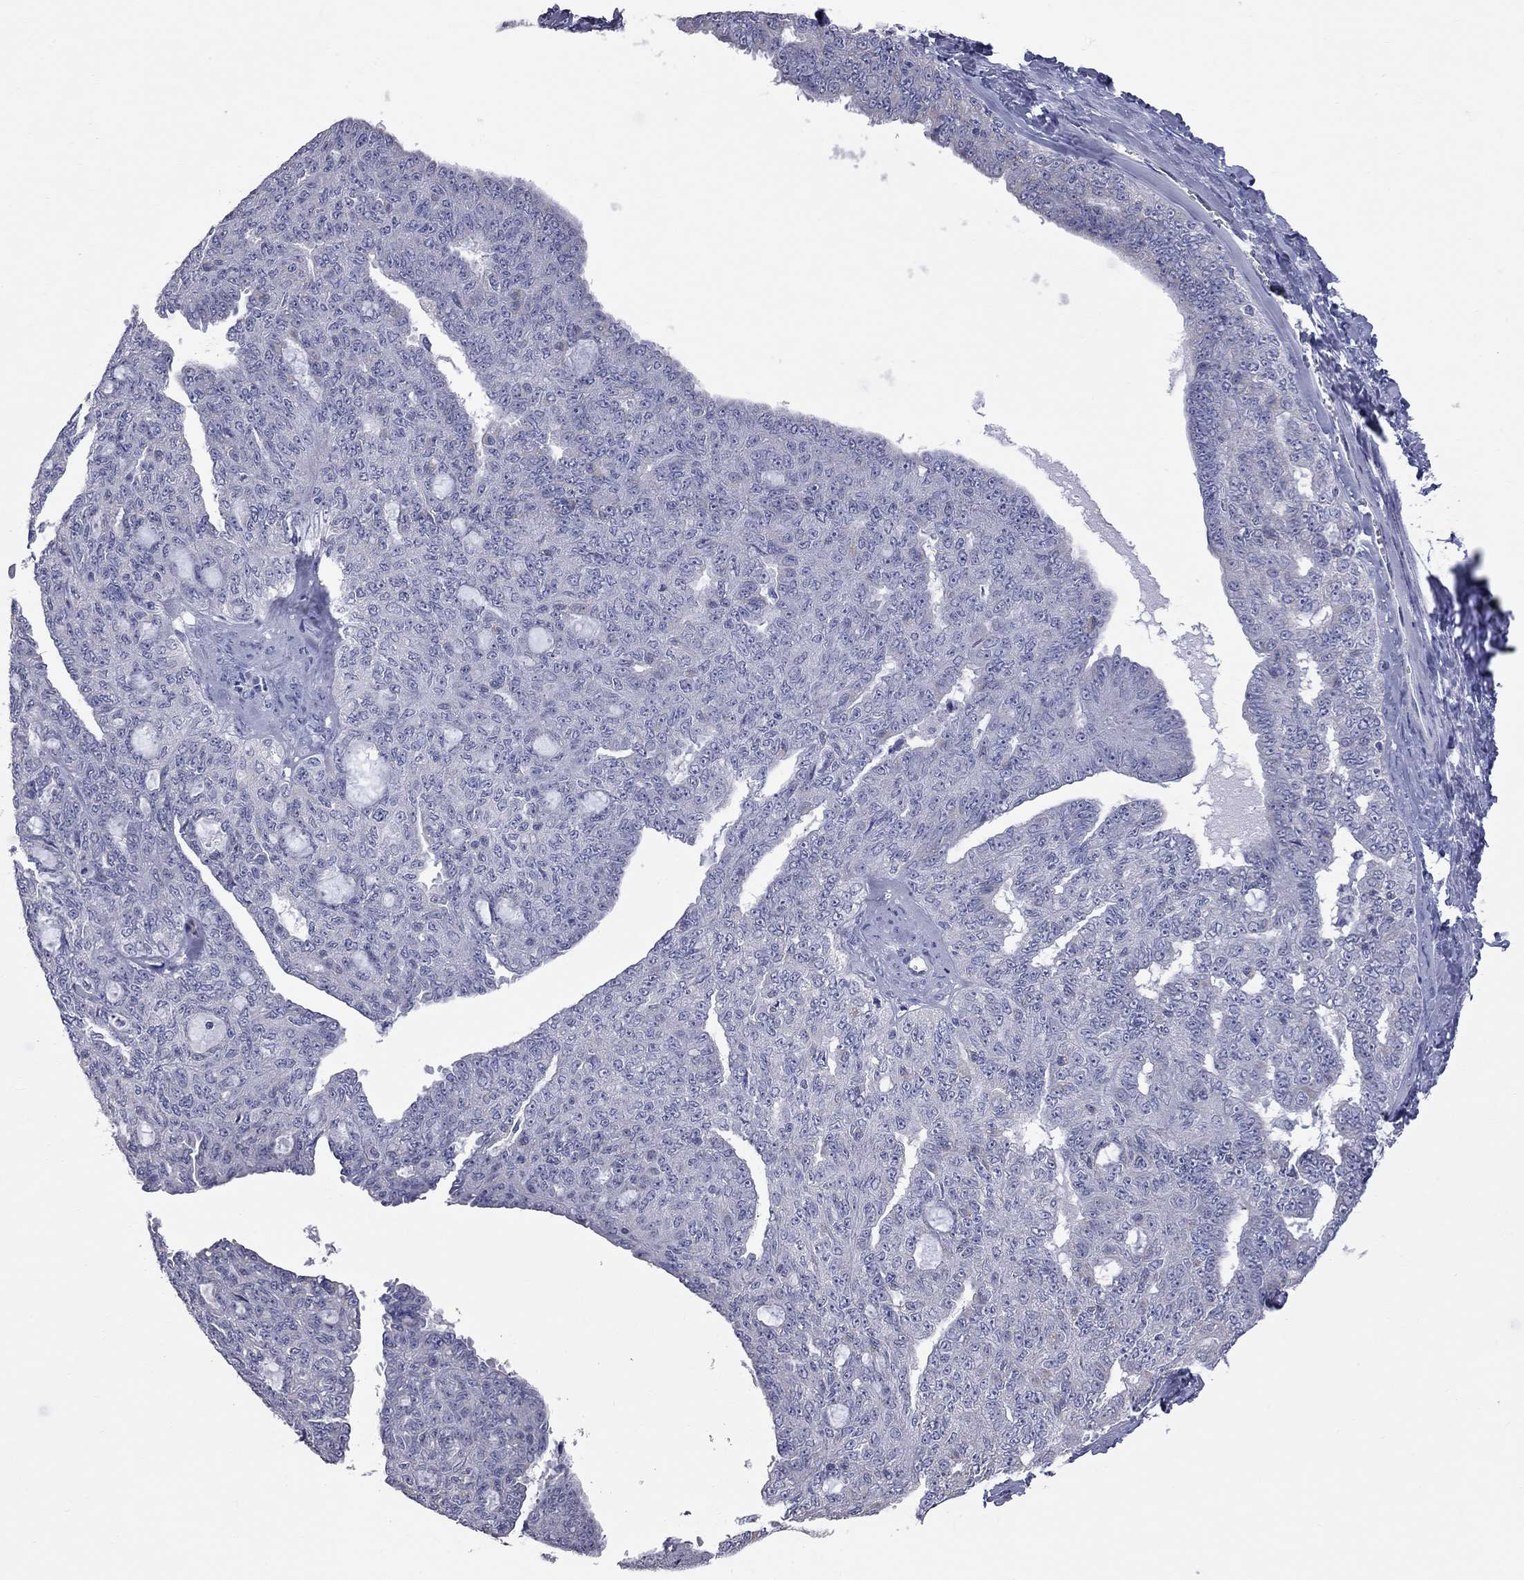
{"staining": {"intensity": "negative", "quantity": "none", "location": "none"}, "tissue": "ovarian cancer", "cell_type": "Tumor cells", "image_type": "cancer", "snomed": [{"axis": "morphology", "description": "Cystadenocarcinoma, serous, NOS"}, {"axis": "topography", "description": "Ovary"}], "caption": "An immunohistochemistry (IHC) micrograph of serous cystadenocarcinoma (ovarian) is shown. There is no staining in tumor cells of serous cystadenocarcinoma (ovarian). (DAB IHC, high magnification).", "gene": "KCND2", "patient": {"sex": "female", "age": 71}}